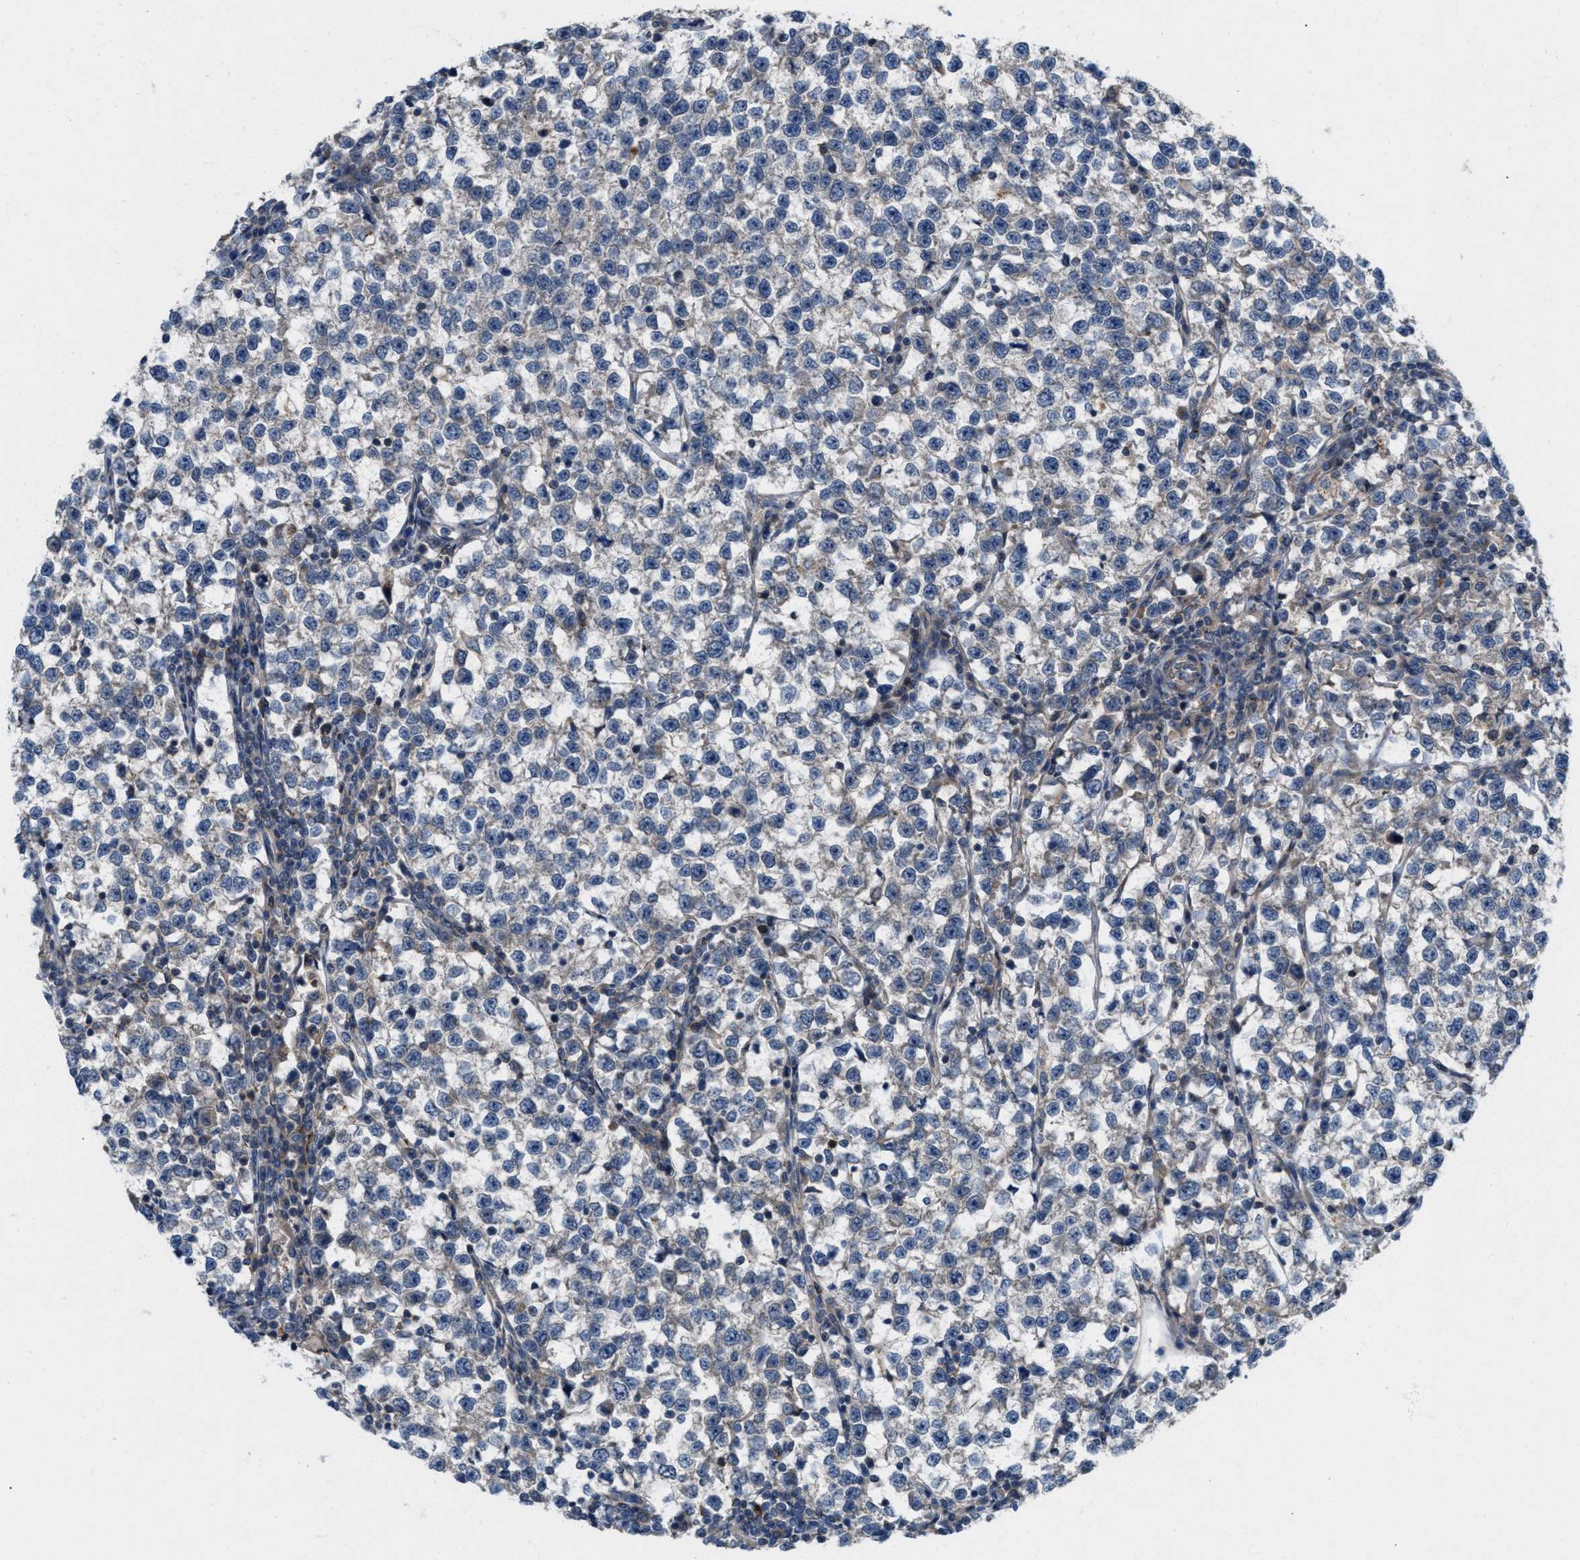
{"staining": {"intensity": "weak", "quantity": "<25%", "location": "cytoplasmic/membranous"}, "tissue": "testis cancer", "cell_type": "Tumor cells", "image_type": "cancer", "snomed": [{"axis": "morphology", "description": "Normal tissue, NOS"}, {"axis": "morphology", "description": "Seminoma, NOS"}, {"axis": "topography", "description": "Testis"}], "caption": "Tumor cells show no significant expression in testis cancer.", "gene": "CYB5D1", "patient": {"sex": "male", "age": 43}}